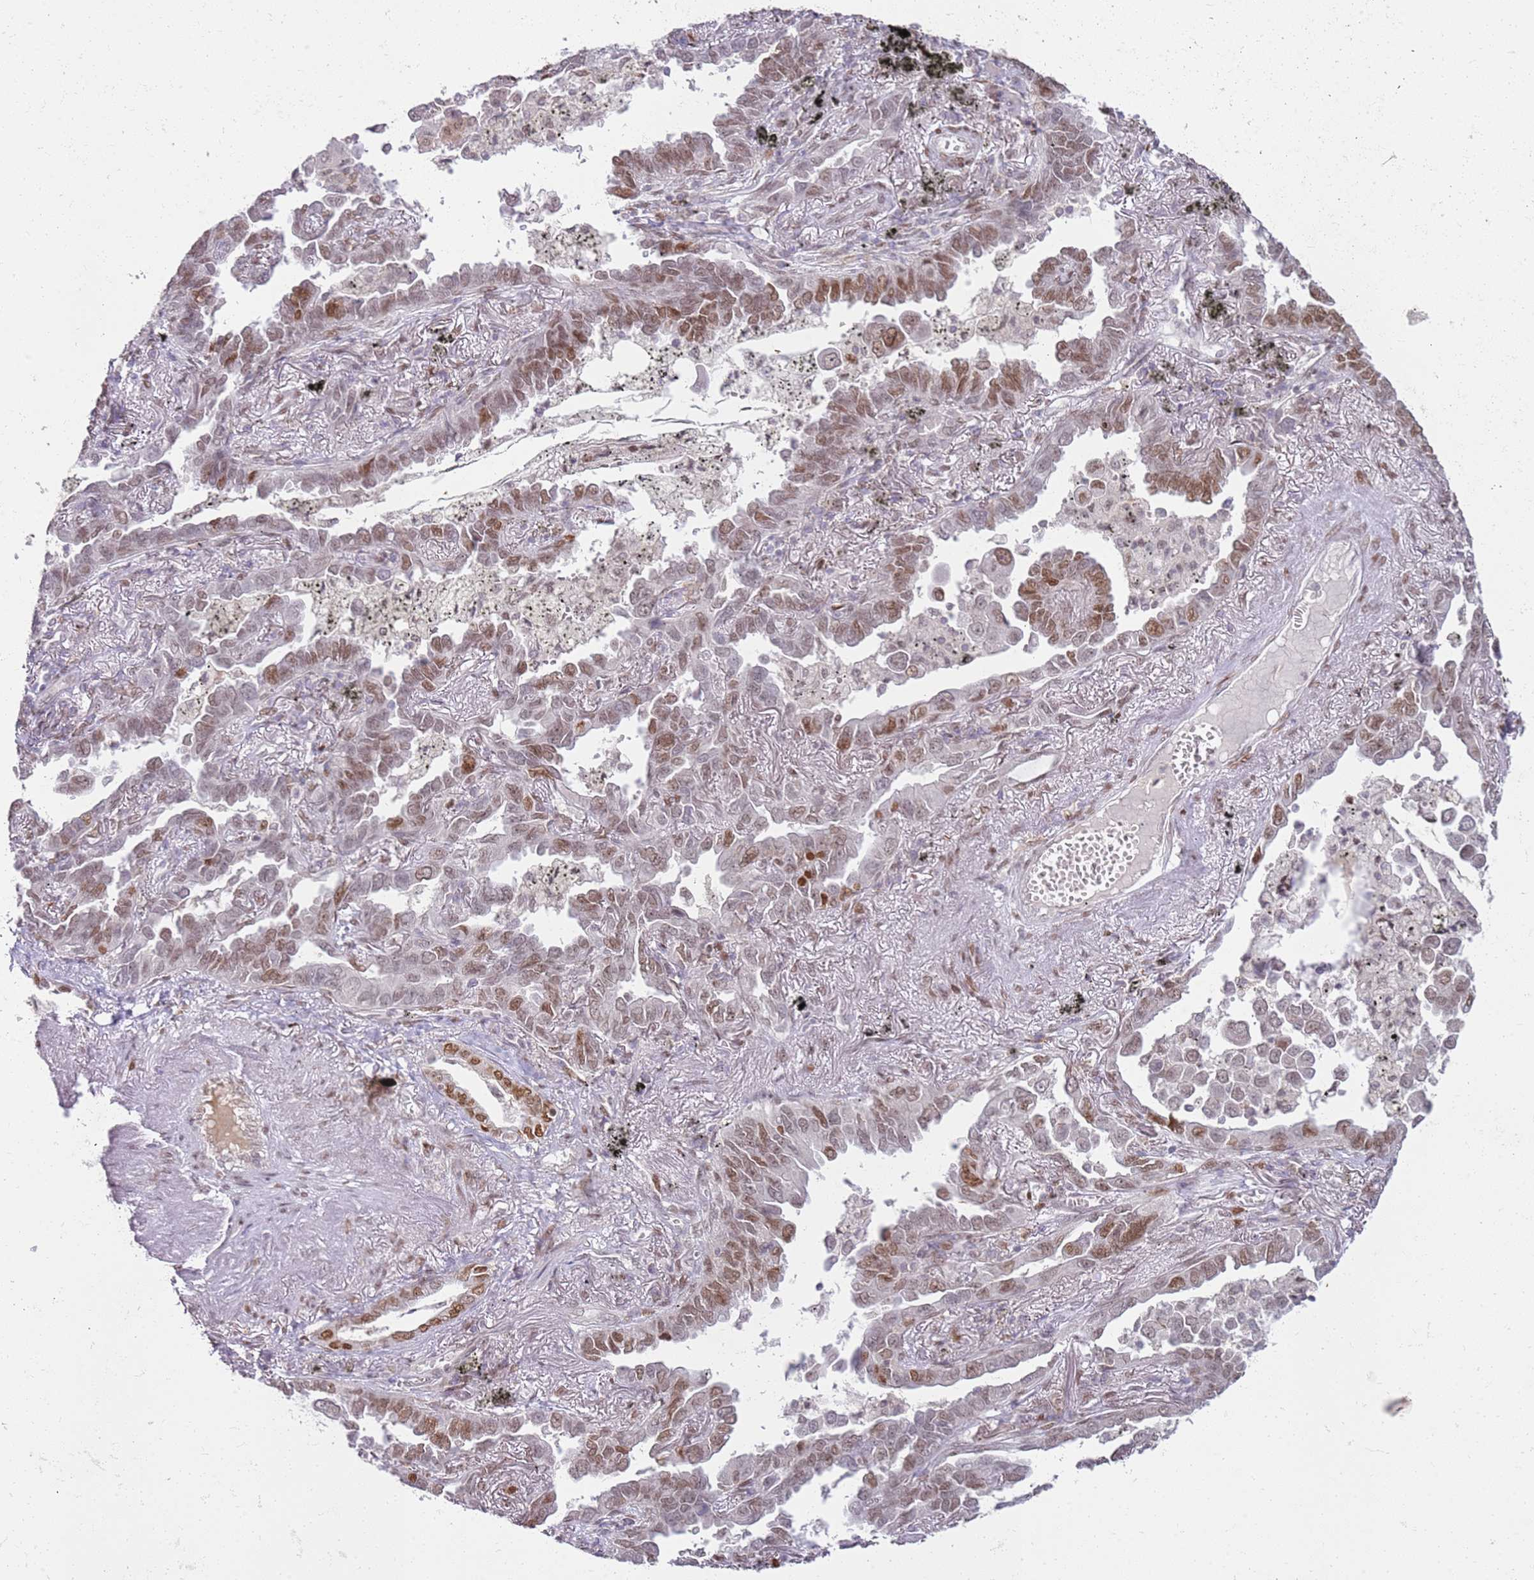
{"staining": {"intensity": "moderate", "quantity": ">75%", "location": "nuclear"}, "tissue": "lung cancer", "cell_type": "Tumor cells", "image_type": "cancer", "snomed": [{"axis": "morphology", "description": "Adenocarcinoma, NOS"}, {"axis": "topography", "description": "Lung"}], "caption": "Moderate nuclear expression for a protein is appreciated in approximately >75% of tumor cells of lung cancer (adenocarcinoma) using IHC.", "gene": "PHC2", "patient": {"sex": "male", "age": 67}}